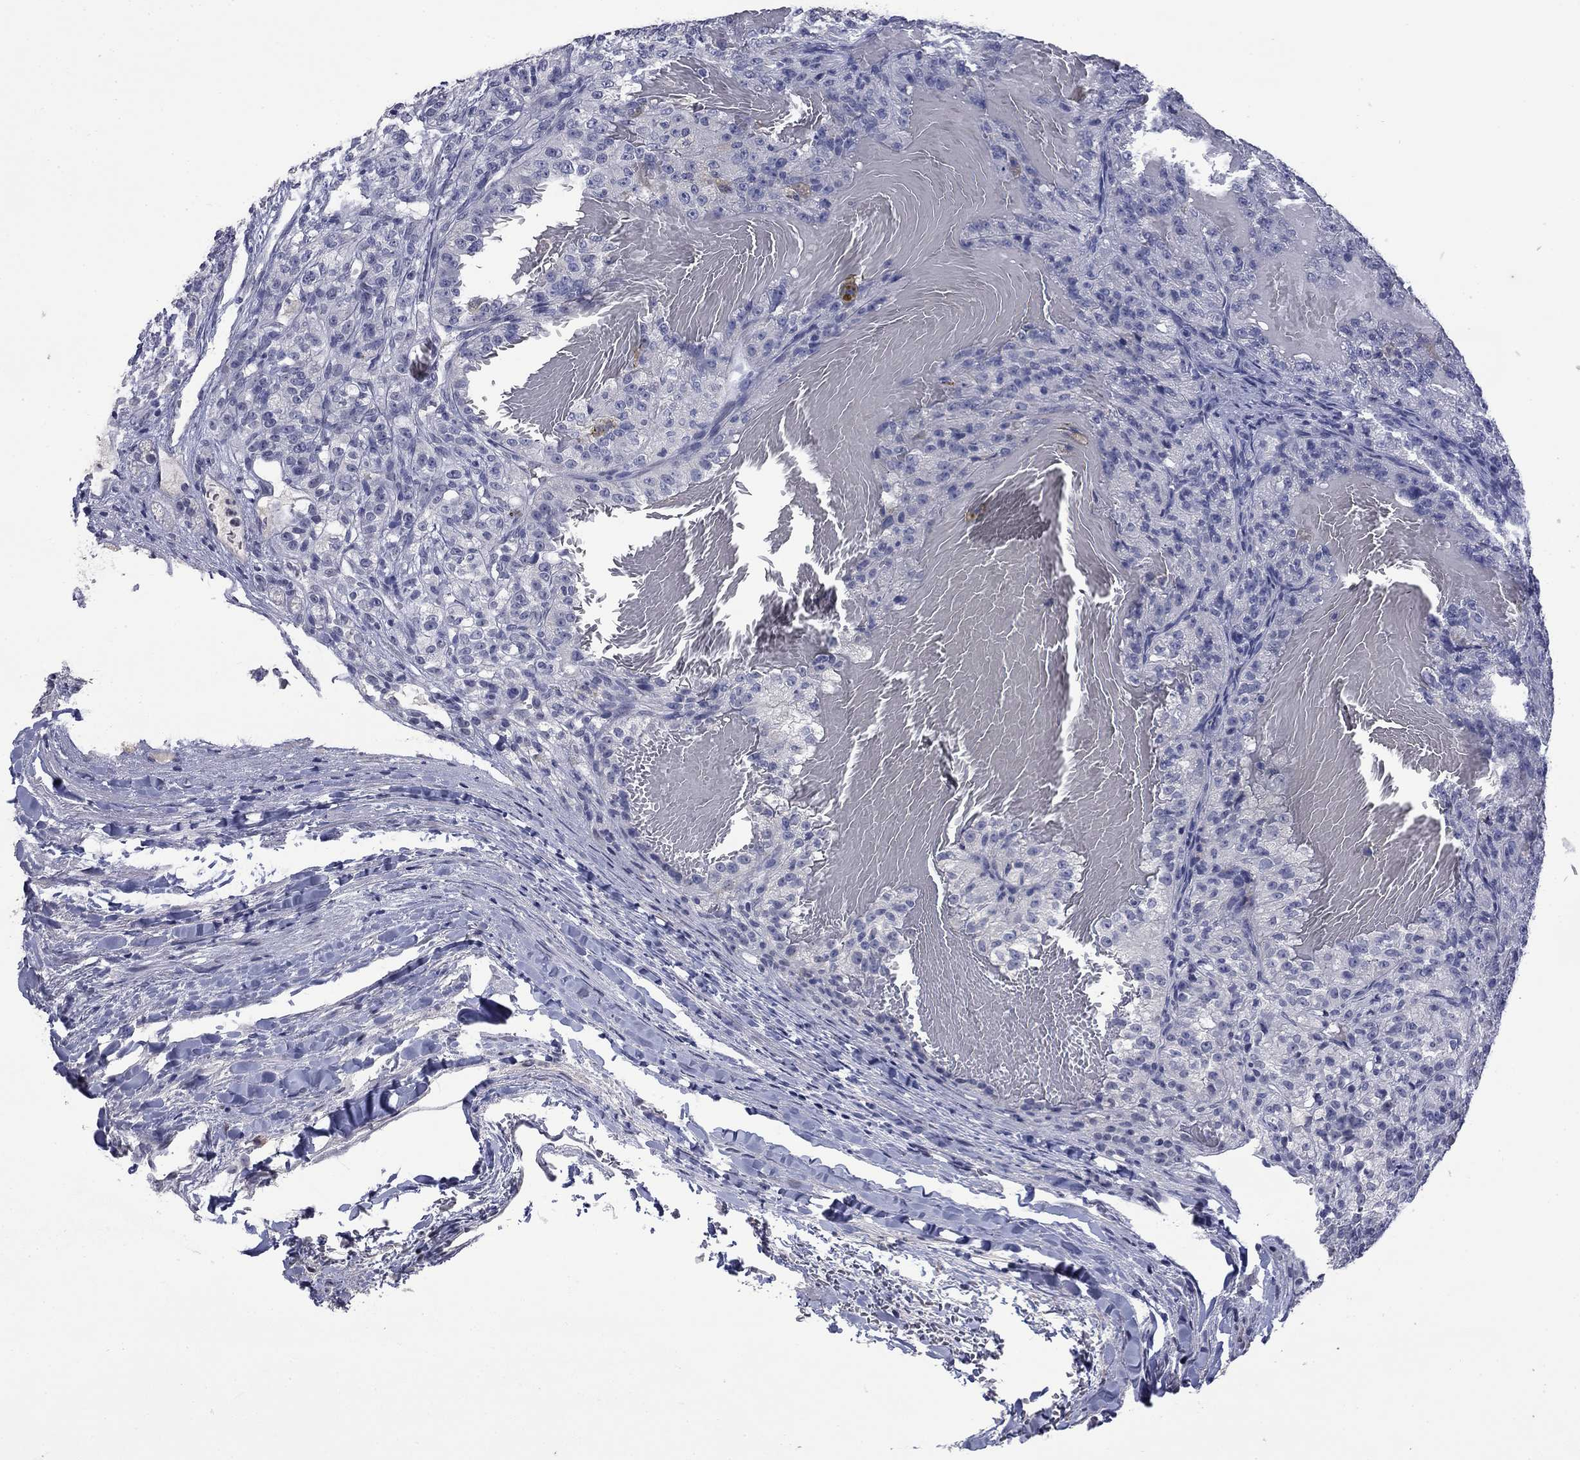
{"staining": {"intensity": "negative", "quantity": "none", "location": "none"}, "tissue": "renal cancer", "cell_type": "Tumor cells", "image_type": "cancer", "snomed": [{"axis": "morphology", "description": "Adenocarcinoma, NOS"}, {"axis": "topography", "description": "Kidney"}], "caption": "Tumor cells show no significant protein staining in renal cancer (adenocarcinoma).", "gene": "SLC51A", "patient": {"sex": "female", "age": 63}}